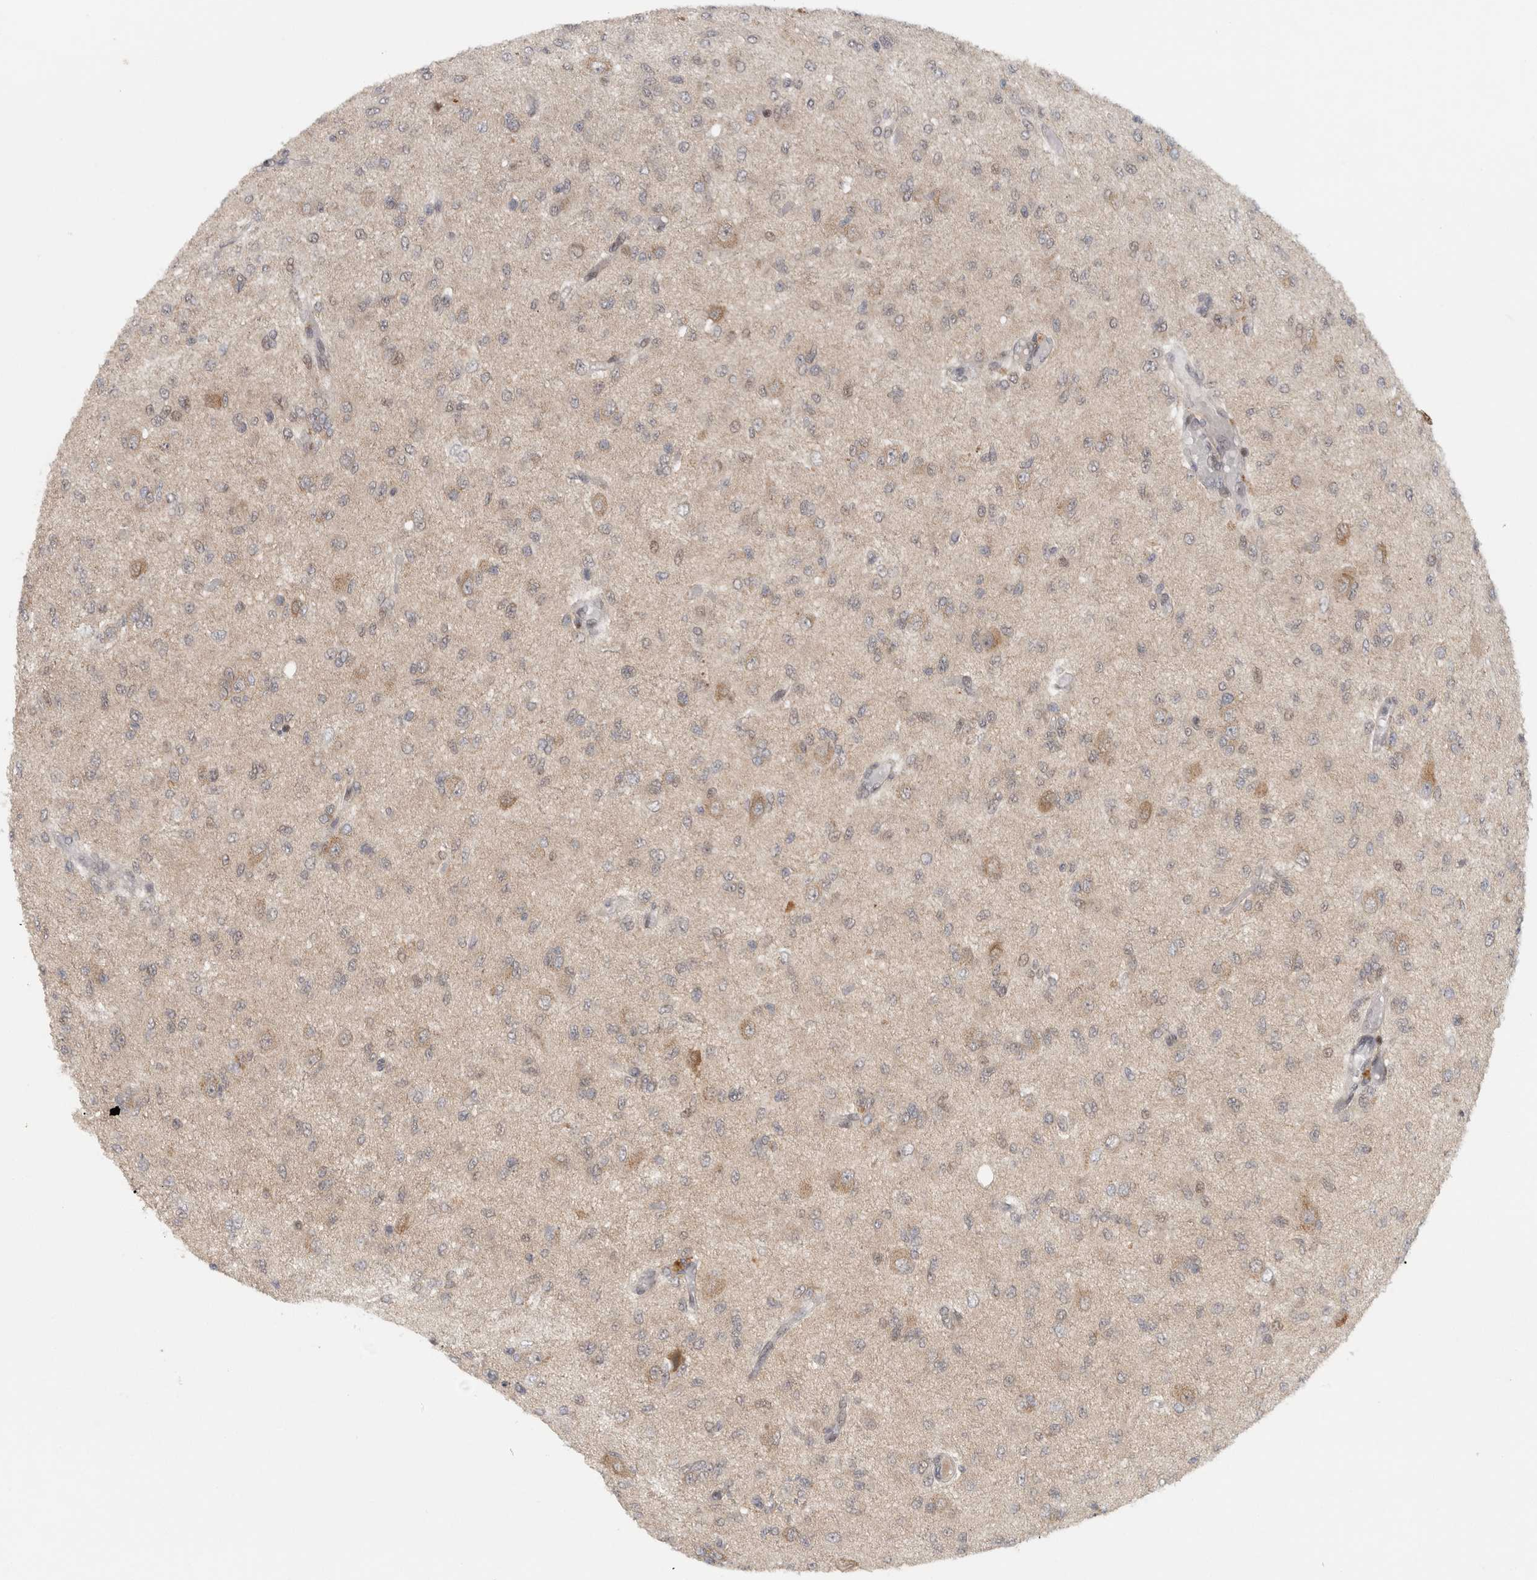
{"staining": {"intensity": "negative", "quantity": "none", "location": "none"}, "tissue": "glioma", "cell_type": "Tumor cells", "image_type": "cancer", "snomed": [{"axis": "morphology", "description": "Glioma, malignant, High grade"}, {"axis": "topography", "description": "Brain"}], "caption": "High power microscopy micrograph of an IHC image of malignant glioma (high-grade), revealing no significant staining in tumor cells.", "gene": "KDM8", "patient": {"sex": "female", "age": 59}}